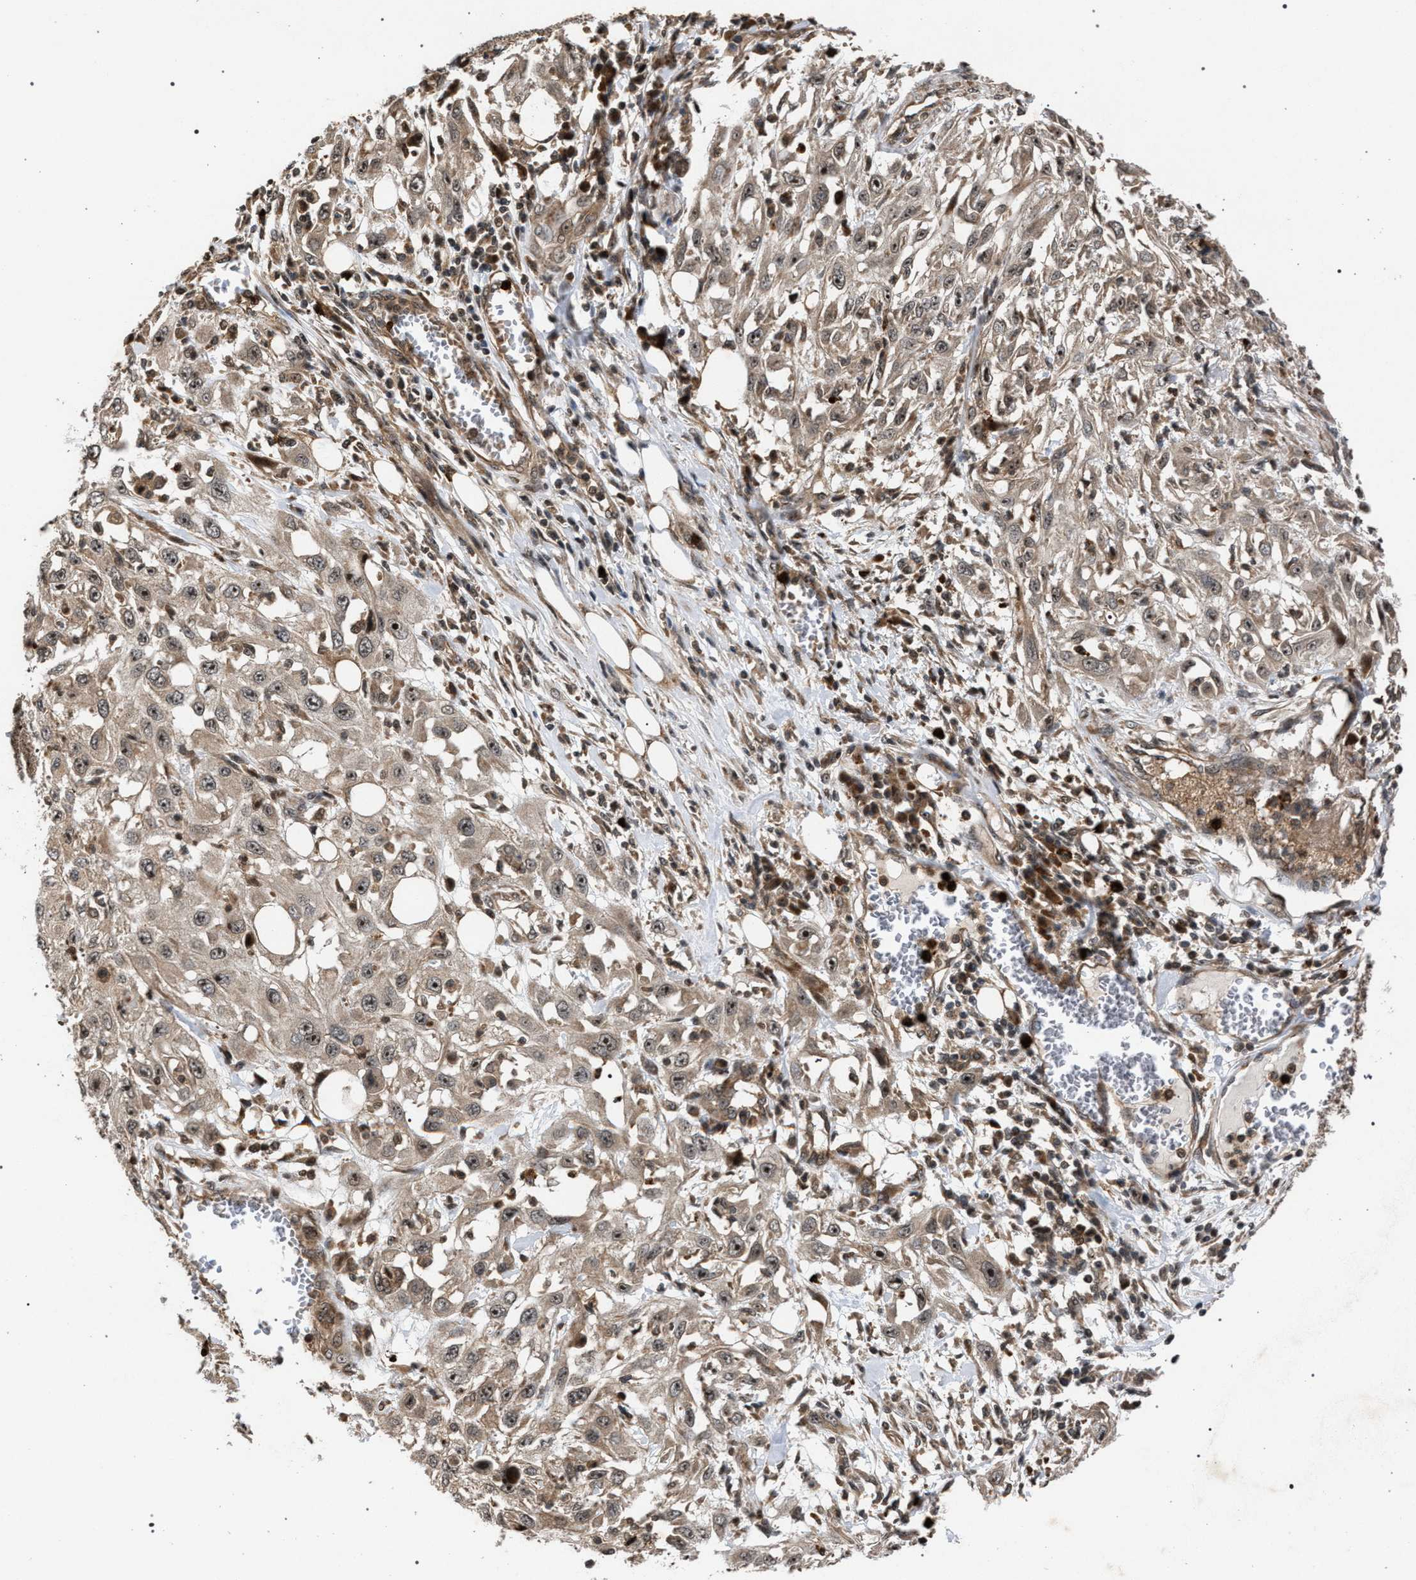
{"staining": {"intensity": "weak", "quantity": ">75%", "location": "cytoplasmic/membranous,nuclear"}, "tissue": "skin cancer", "cell_type": "Tumor cells", "image_type": "cancer", "snomed": [{"axis": "morphology", "description": "Squamous cell carcinoma, NOS"}, {"axis": "topography", "description": "Skin"}], "caption": "The photomicrograph demonstrates immunohistochemical staining of skin squamous cell carcinoma. There is weak cytoplasmic/membranous and nuclear positivity is present in about >75% of tumor cells.", "gene": "IRAK4", "patient": {"sex": "male", "age": 75}}